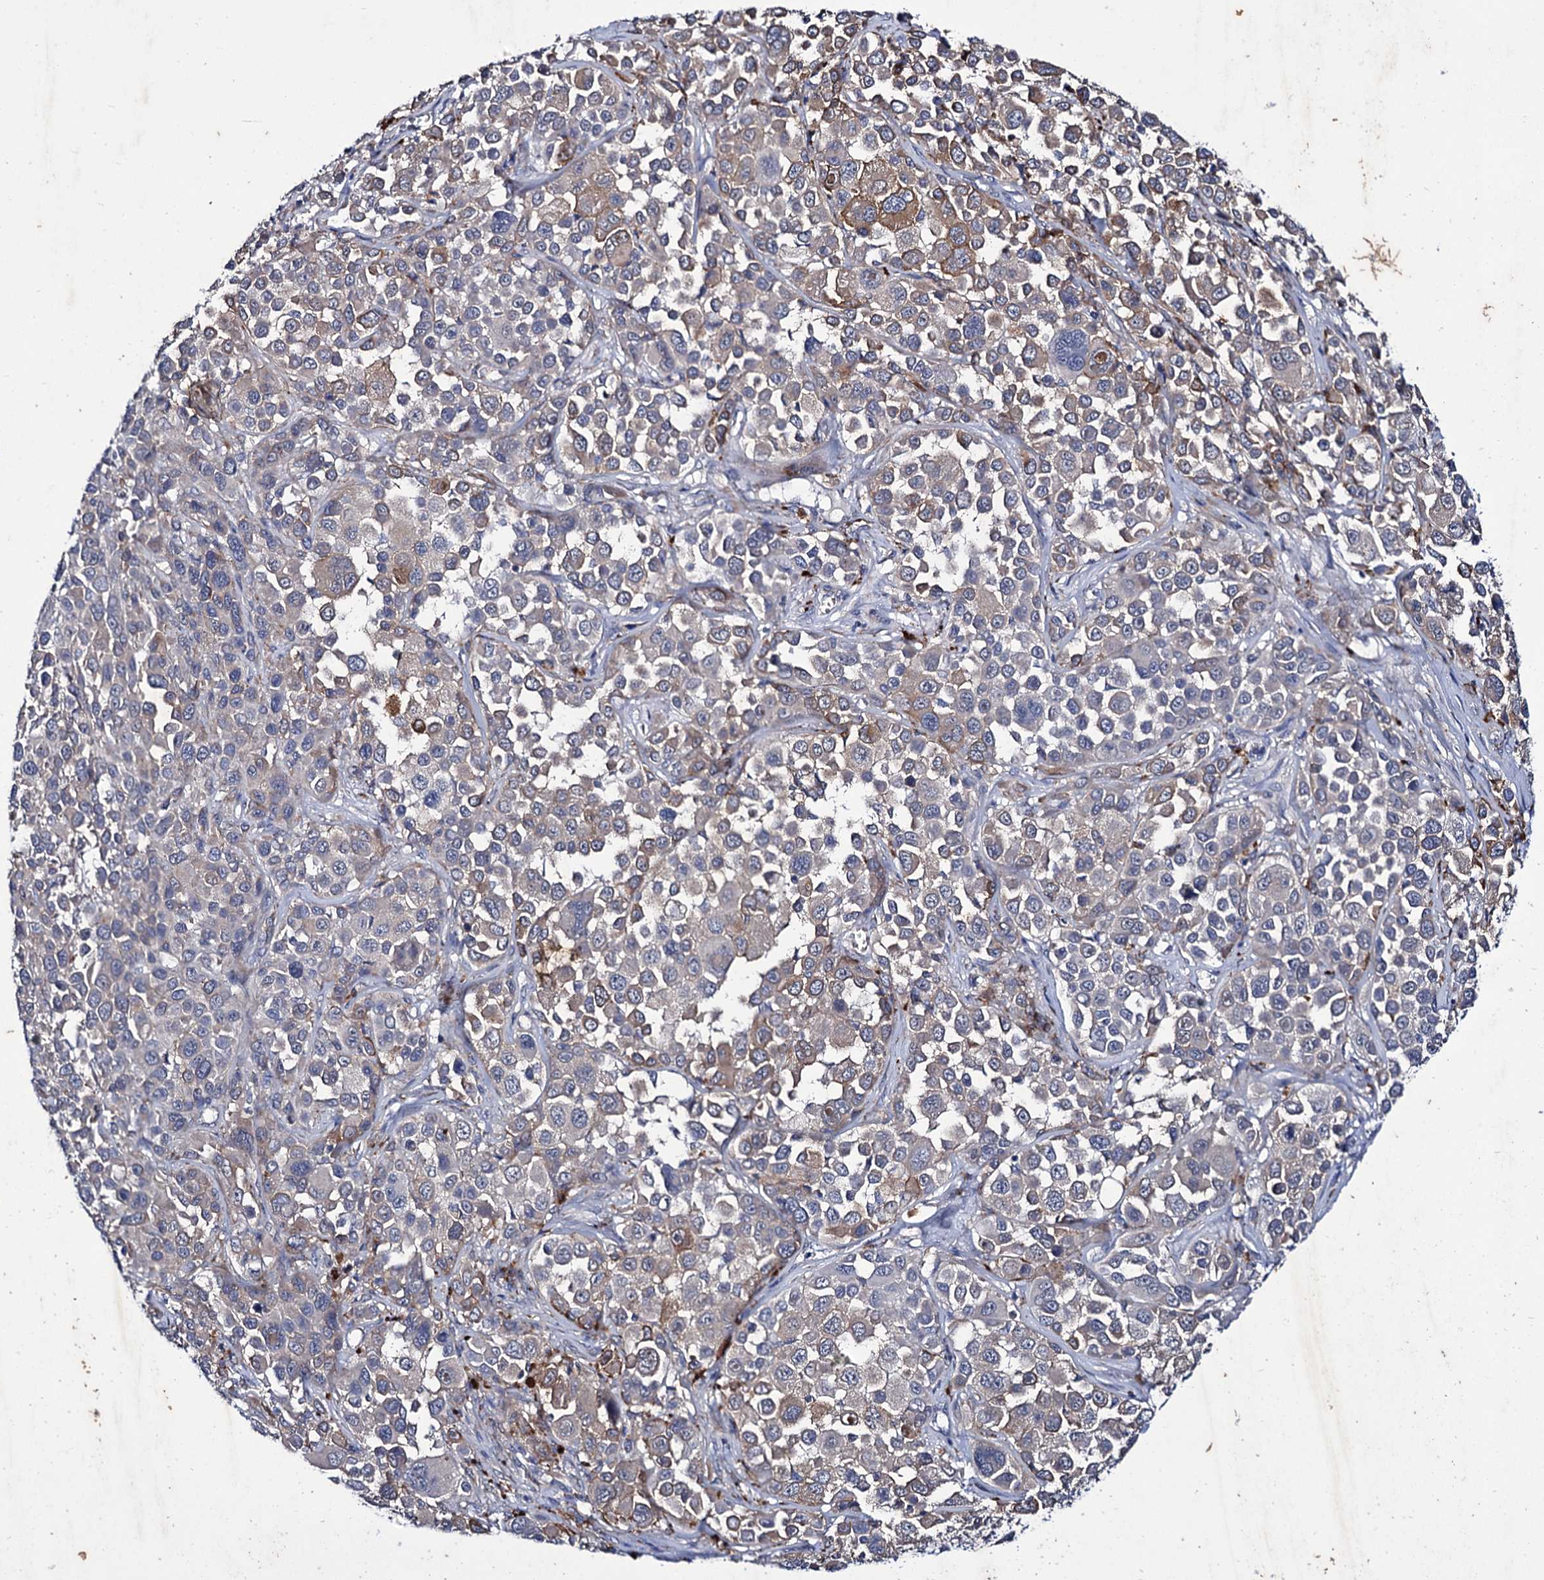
{"staining": {"intensity": "moderate", "quantity": "<25%", "location": "cytoplasmic/membranous"}, "tissue": "melanoma", "cell_type": "Tumor cells", "image_type": "cancer", "snomed": [{"axis": "morphology", "description": "Malignant melanoma, NOS"}, {"axis": "topography", "description": "Skin of trunk"}], "caption": "This is a micrograph of IHC staining of melanoma, which shows moderate staining in the cytoplasmic/membranous of tumor cells.", "gene": "AXL", "patient": {"sex": "male", "age": 71}}